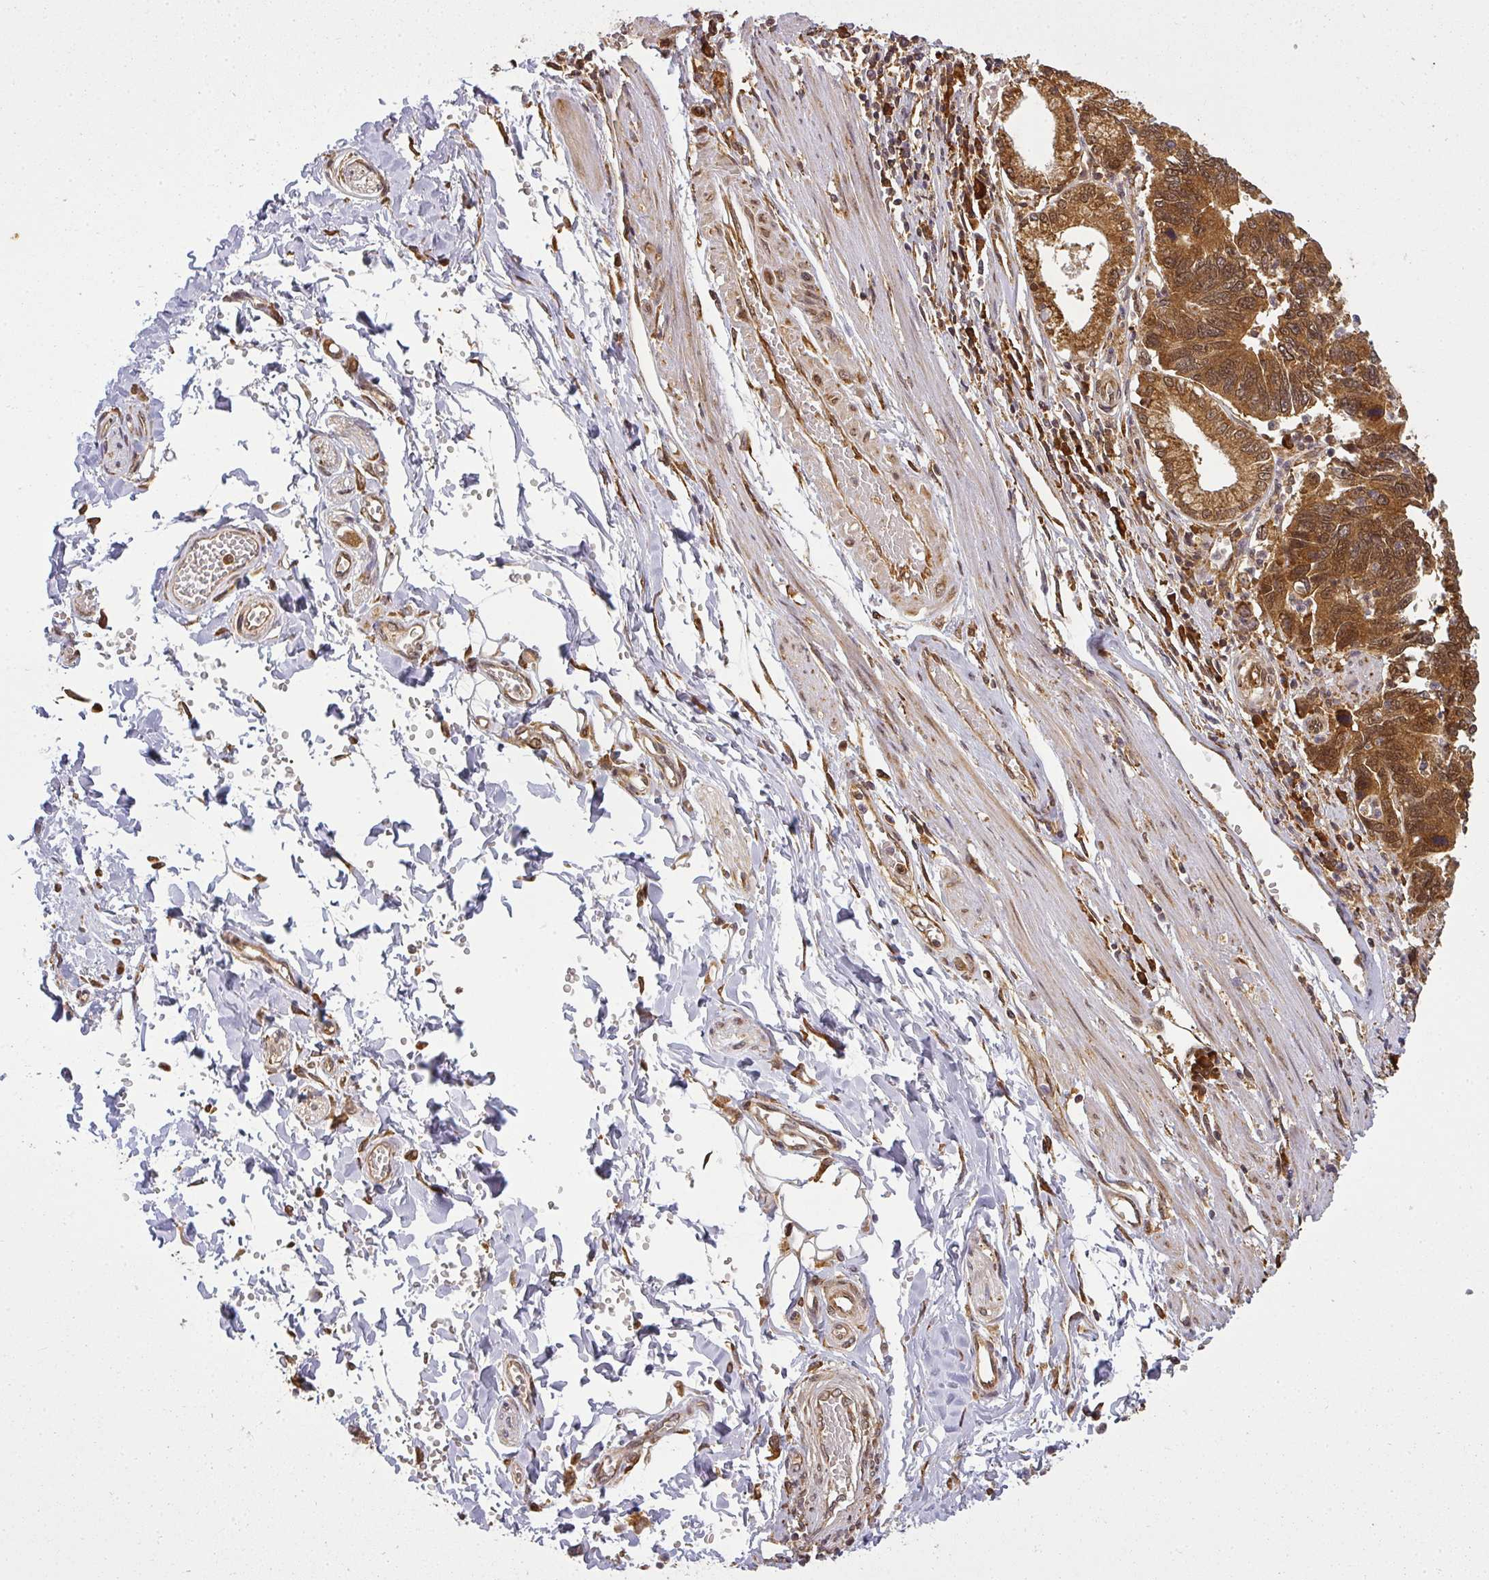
{"staining": {"intensity": "strong", "quantity": ">75%", "location": "cytoplasmic/membranous,nuclear"}, "tissue": "stomach cancer", "cell_type": "Tumor cells", "image_type": "cancer", "snomed": [{"axis": "morphology", "description": "Adenocarcinoma, NOS"}, {"axis": "topography", "description": "Stomach"}], "caption": "A high amount of strong cytoplasmic/membranous and nuclear expression is seen in about >75% of tumor cells in adenocarcinoma (stomach) tissue. (Brightfield microscopy of DAB IHC at high magnification).", "gene": "PPP6R3", "patient": {"sex": "male", "age": 59}}